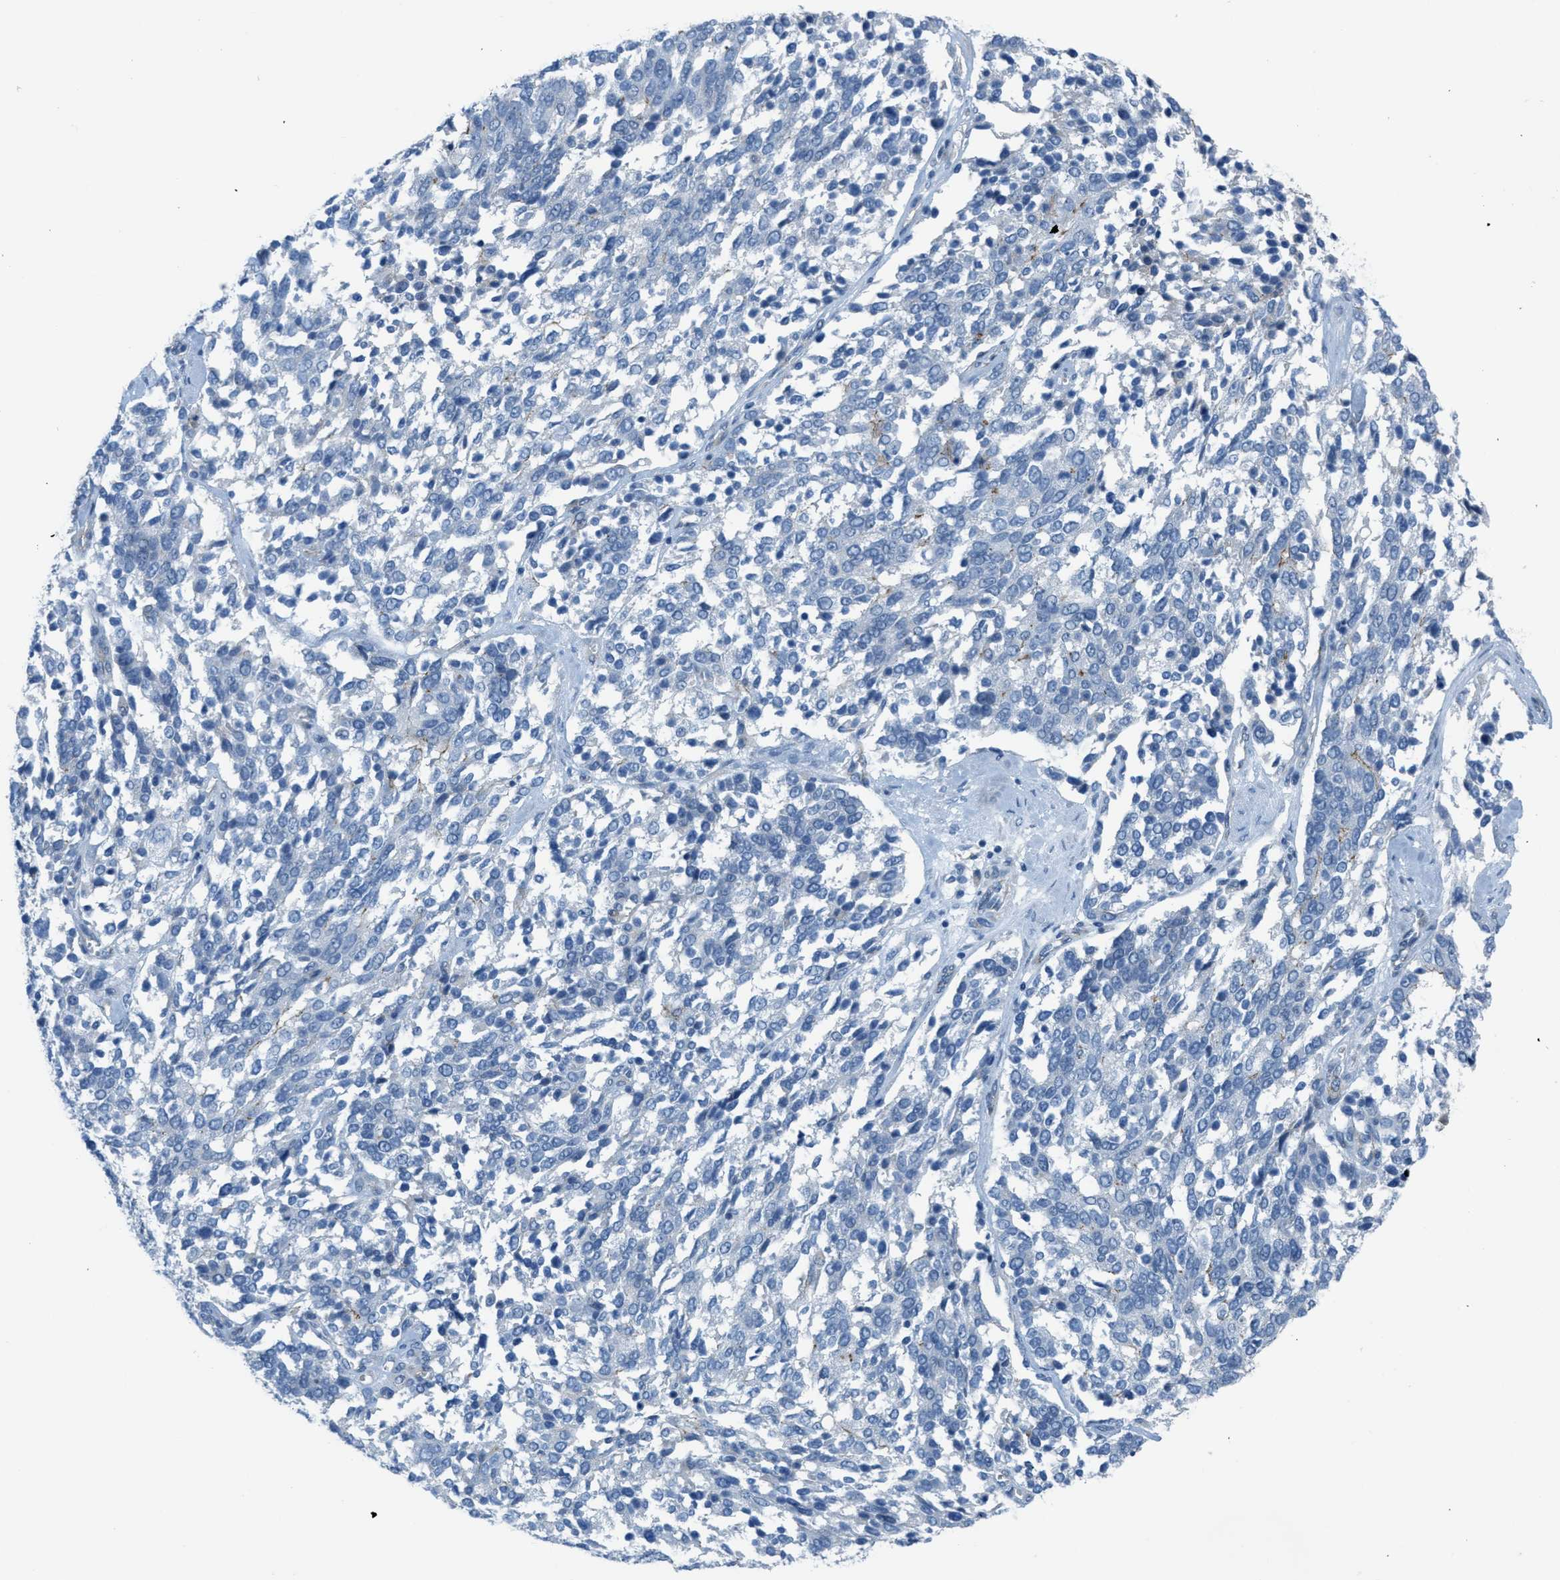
{"staining": {"intensity": "negative", "quantity": "none", "location": "none"}, "tissue": "ovarian cancer", "cell_type": "Tumor cells", "image_type": "cancer", "snomed": [{"axis": "morphology", "description": "Cystadenocarcinoma, serous, NOS"}, {"axis": "topography", "description": "Ovary"}], "caption": "Immunohistochemistry photomicrograph of serous cystadenocarcinoma (ovarian) stained for a protein (brown), which reveals no expression in tumor cells.", "gene": "CRB3", "patient": {"sex": "female", "age": 44}}